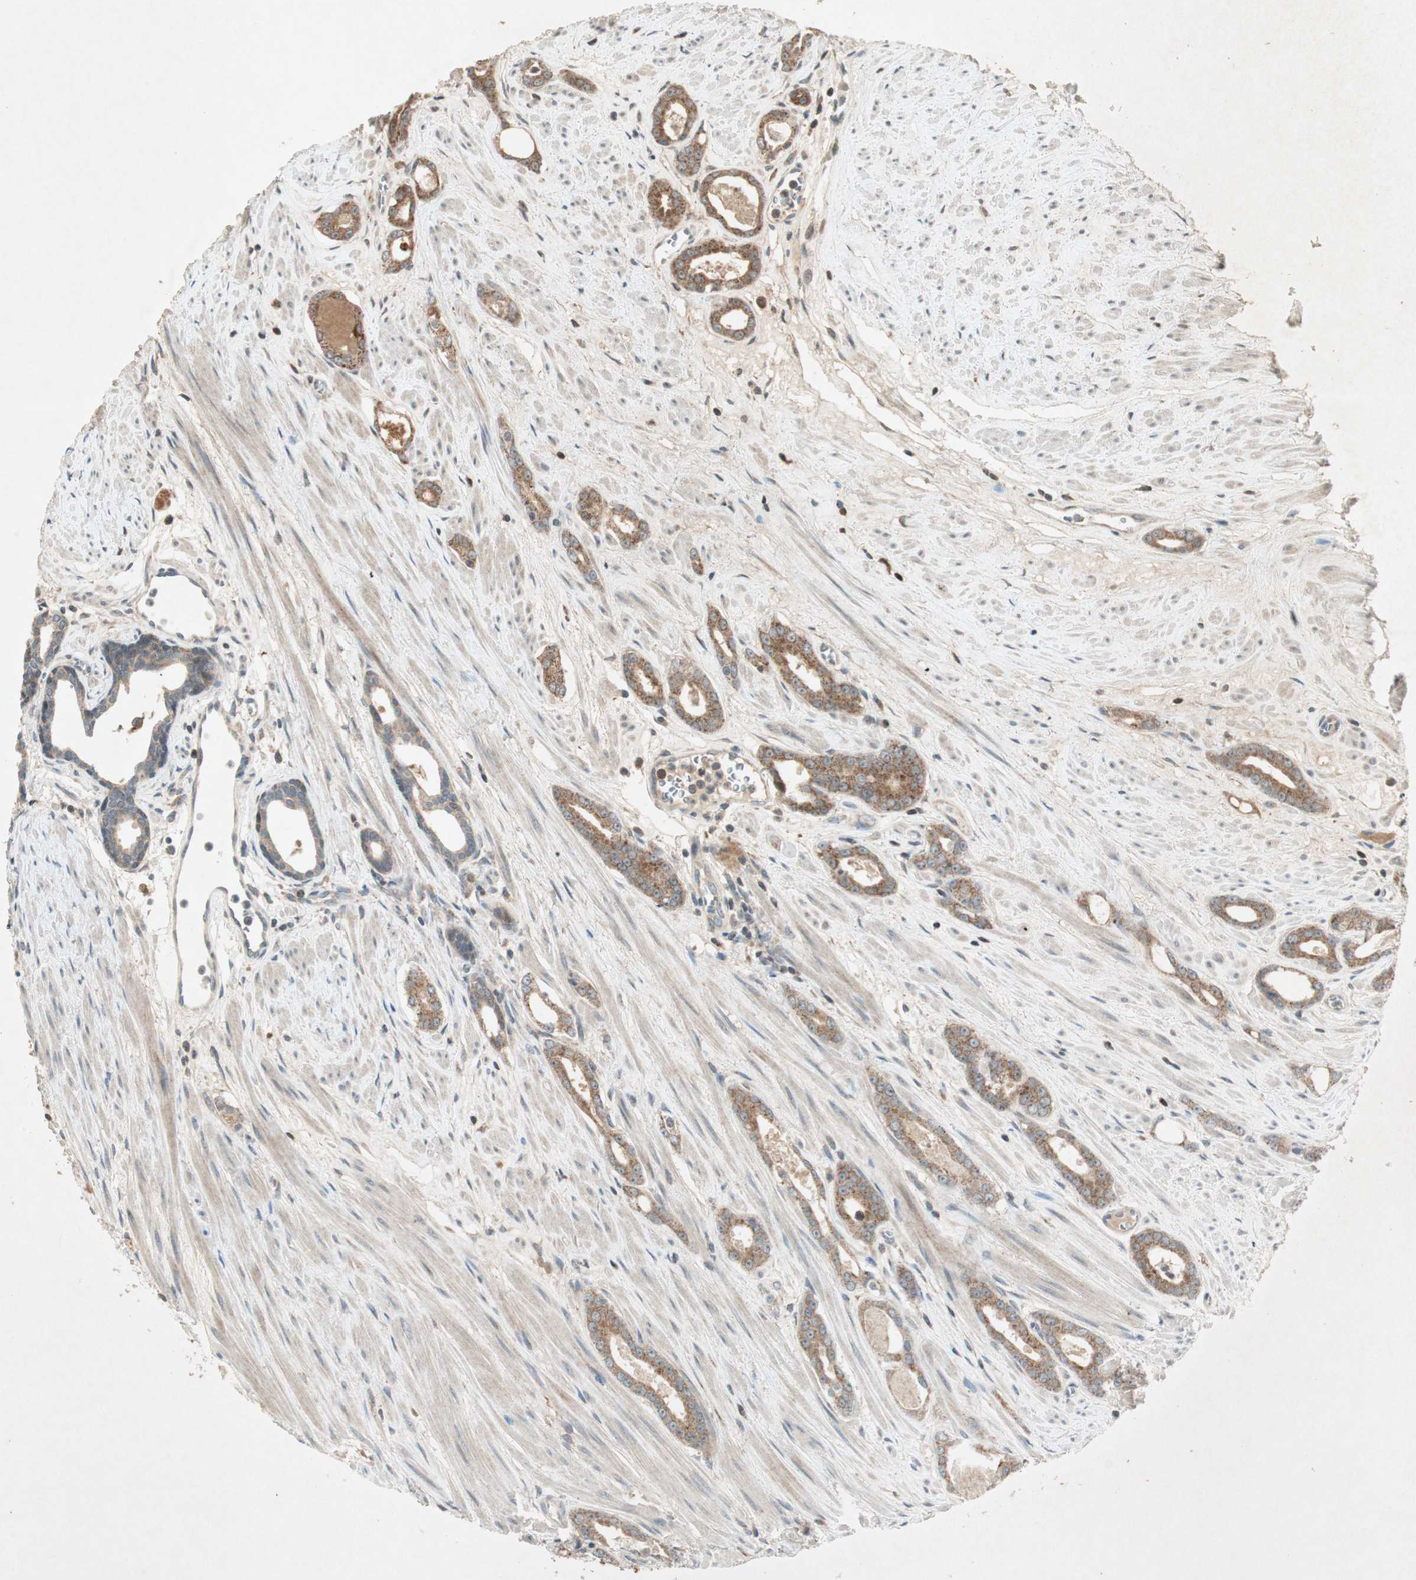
{"staining": {"intensity": "moderate", "quantity": ">75%", "location": "cytoplasmic/membranous"}, "tissue": "prostate cancer", "cell_type": "Tumor cells", "image_type": "cancer", "snomed": [{"axis": "morphology", "description": "Adenocarcinoma, Low grade"}, {"axis": "topography", "description": "Prostate"}], "caption": "Immunohistochemical staining of prostate low-grade adenocarcinoma reveals moderate cytoplasmic/membranous protein staining in approximately >75% of tumor cells.", "gene": "USP2", "patient": {"sex": "male", "age": 57}}